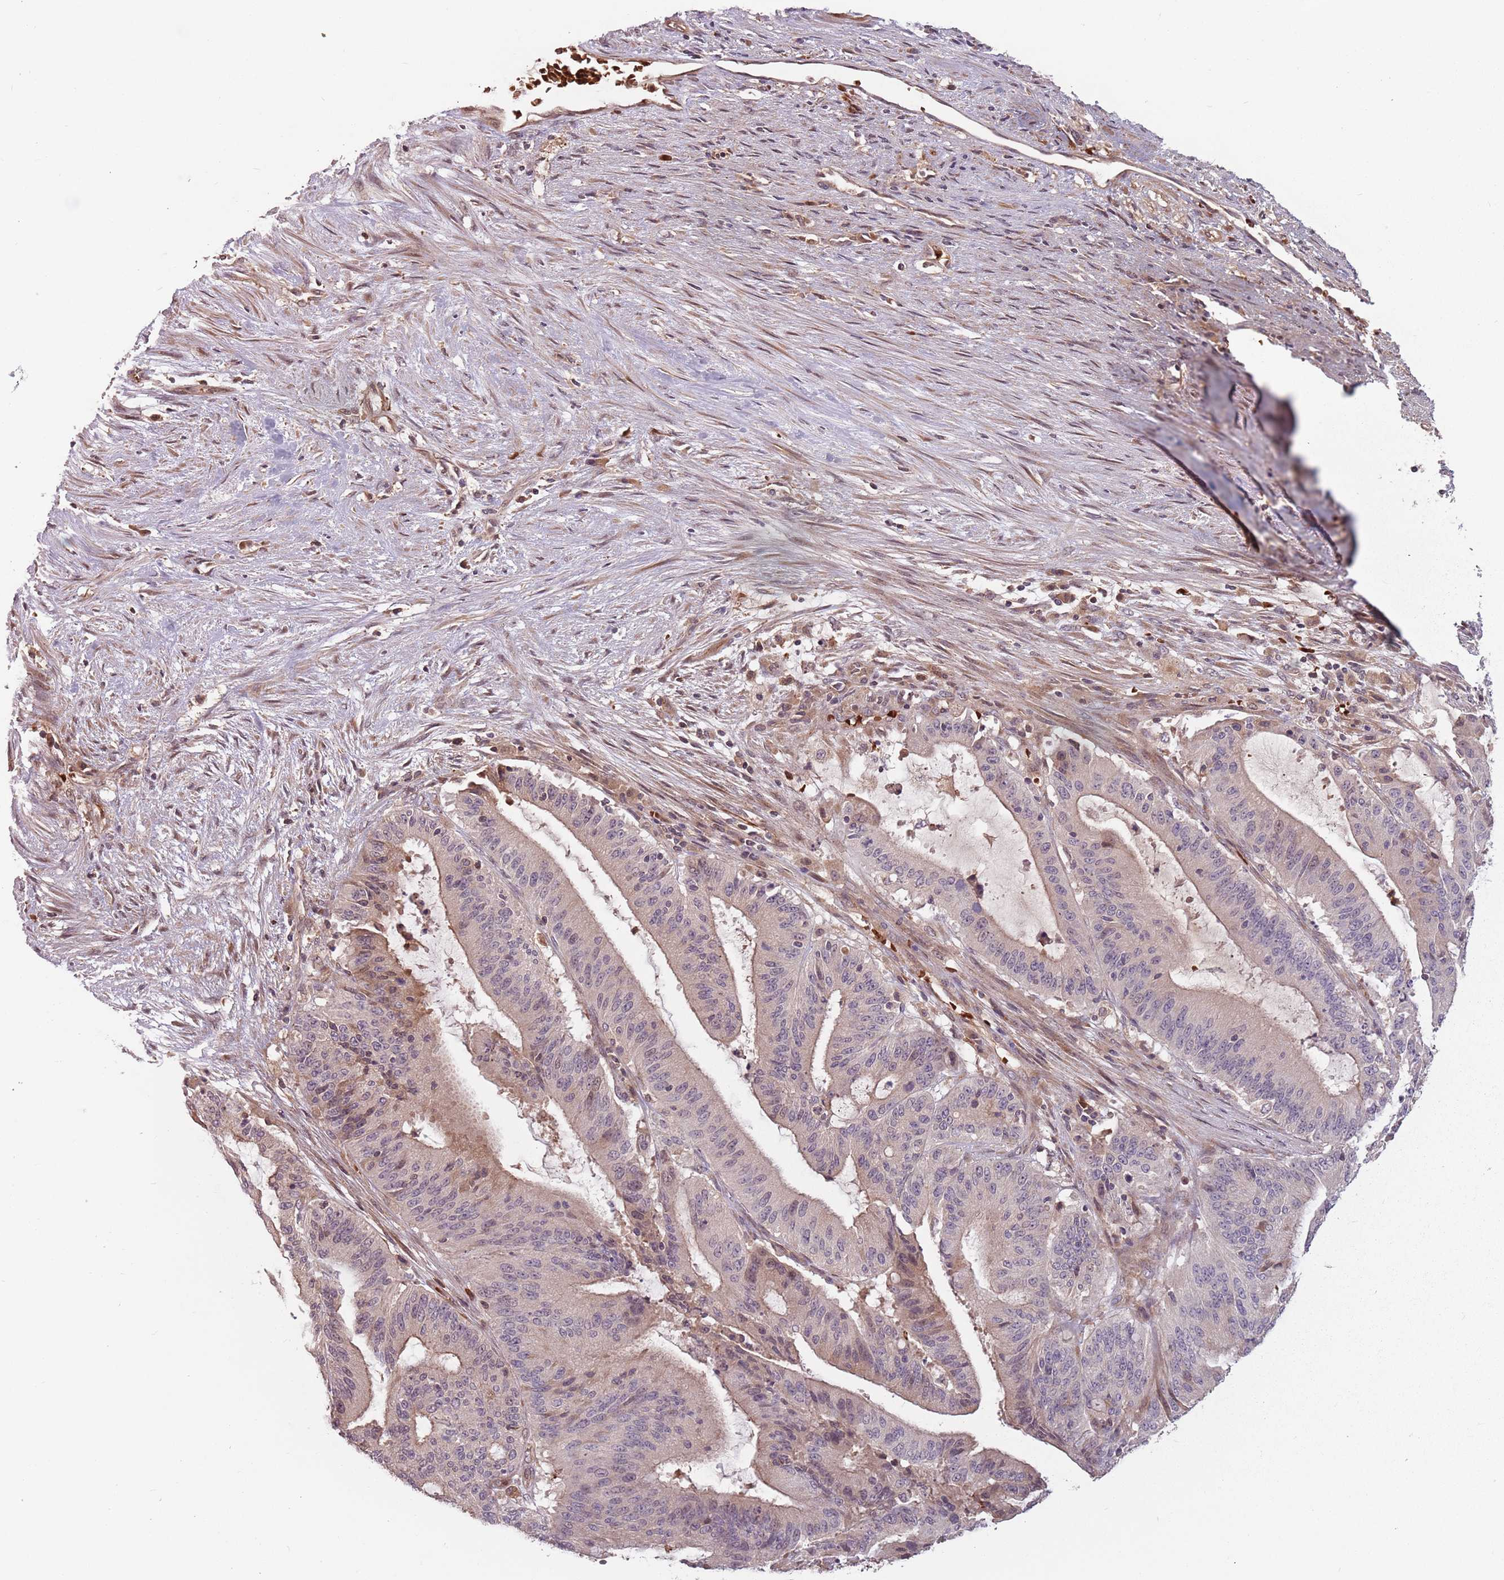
{"staining": {"intensity": "weak", "quantity": "<25%", "location": "cytoplasmic/membranous"}, "tissue": "liver cancer", "cell_type": "Tumor cells", "image_type": "cancer", "snomed": [{"axis": "morphology", "description": "Normal tissue, NOS"}, {"axis": "morphology", "description": "Cholangiocarcinoma"}, {"axis": "topography", "description": "Liver"}, {"axis": "topography", "description": "Peripheral nerve tissue"}], "caption": "Human liver cancer stained for a protein using IHC demonstrates no staining in tumor cells.", "gene": "GPR180", "patient": {"sex": "female", "age": 73}}